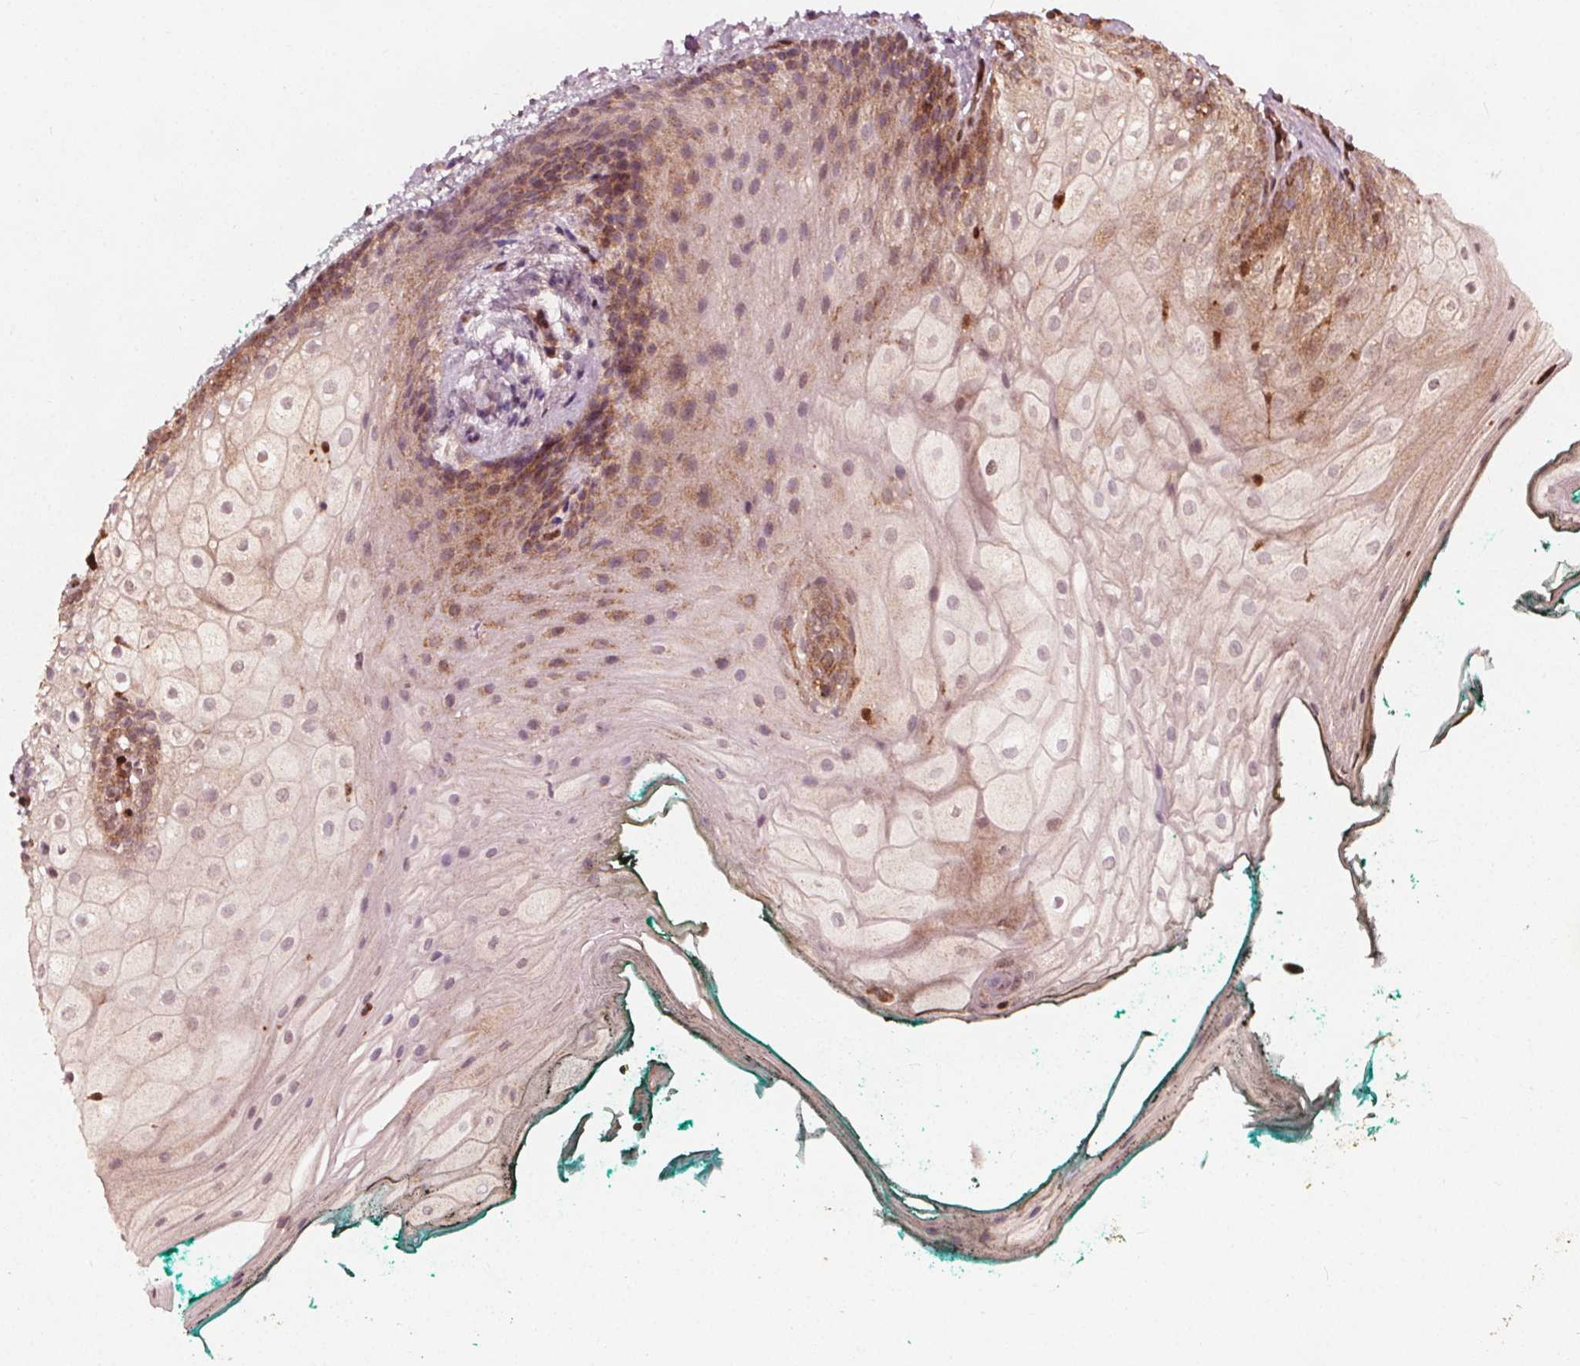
{"staining": {"intensity": "moderate", "quantity": "25%-75%", "location": "cytoplasmic/membranous"}, "tissue": "oral mucosa", "cell_type": "Squamous epithelial cells", "image_type": "normal", "snomed": [{"axis": "morphology", "description": "Normal tissue, NOS"}, {"axis": "topography", "description": "Oral tissue"}], "caption": "High-magnification brightfield microscopy of normal oral mucosa stained with DAB (brown) and counterstained with hematoxylin (blue). squamous epithelial cells exhibit moderate cytoplasmic/membranous positivity is present in approximately25%-75% of cells.", "gene": "AIP", "patient": {"sex": "female", "age": 68}}